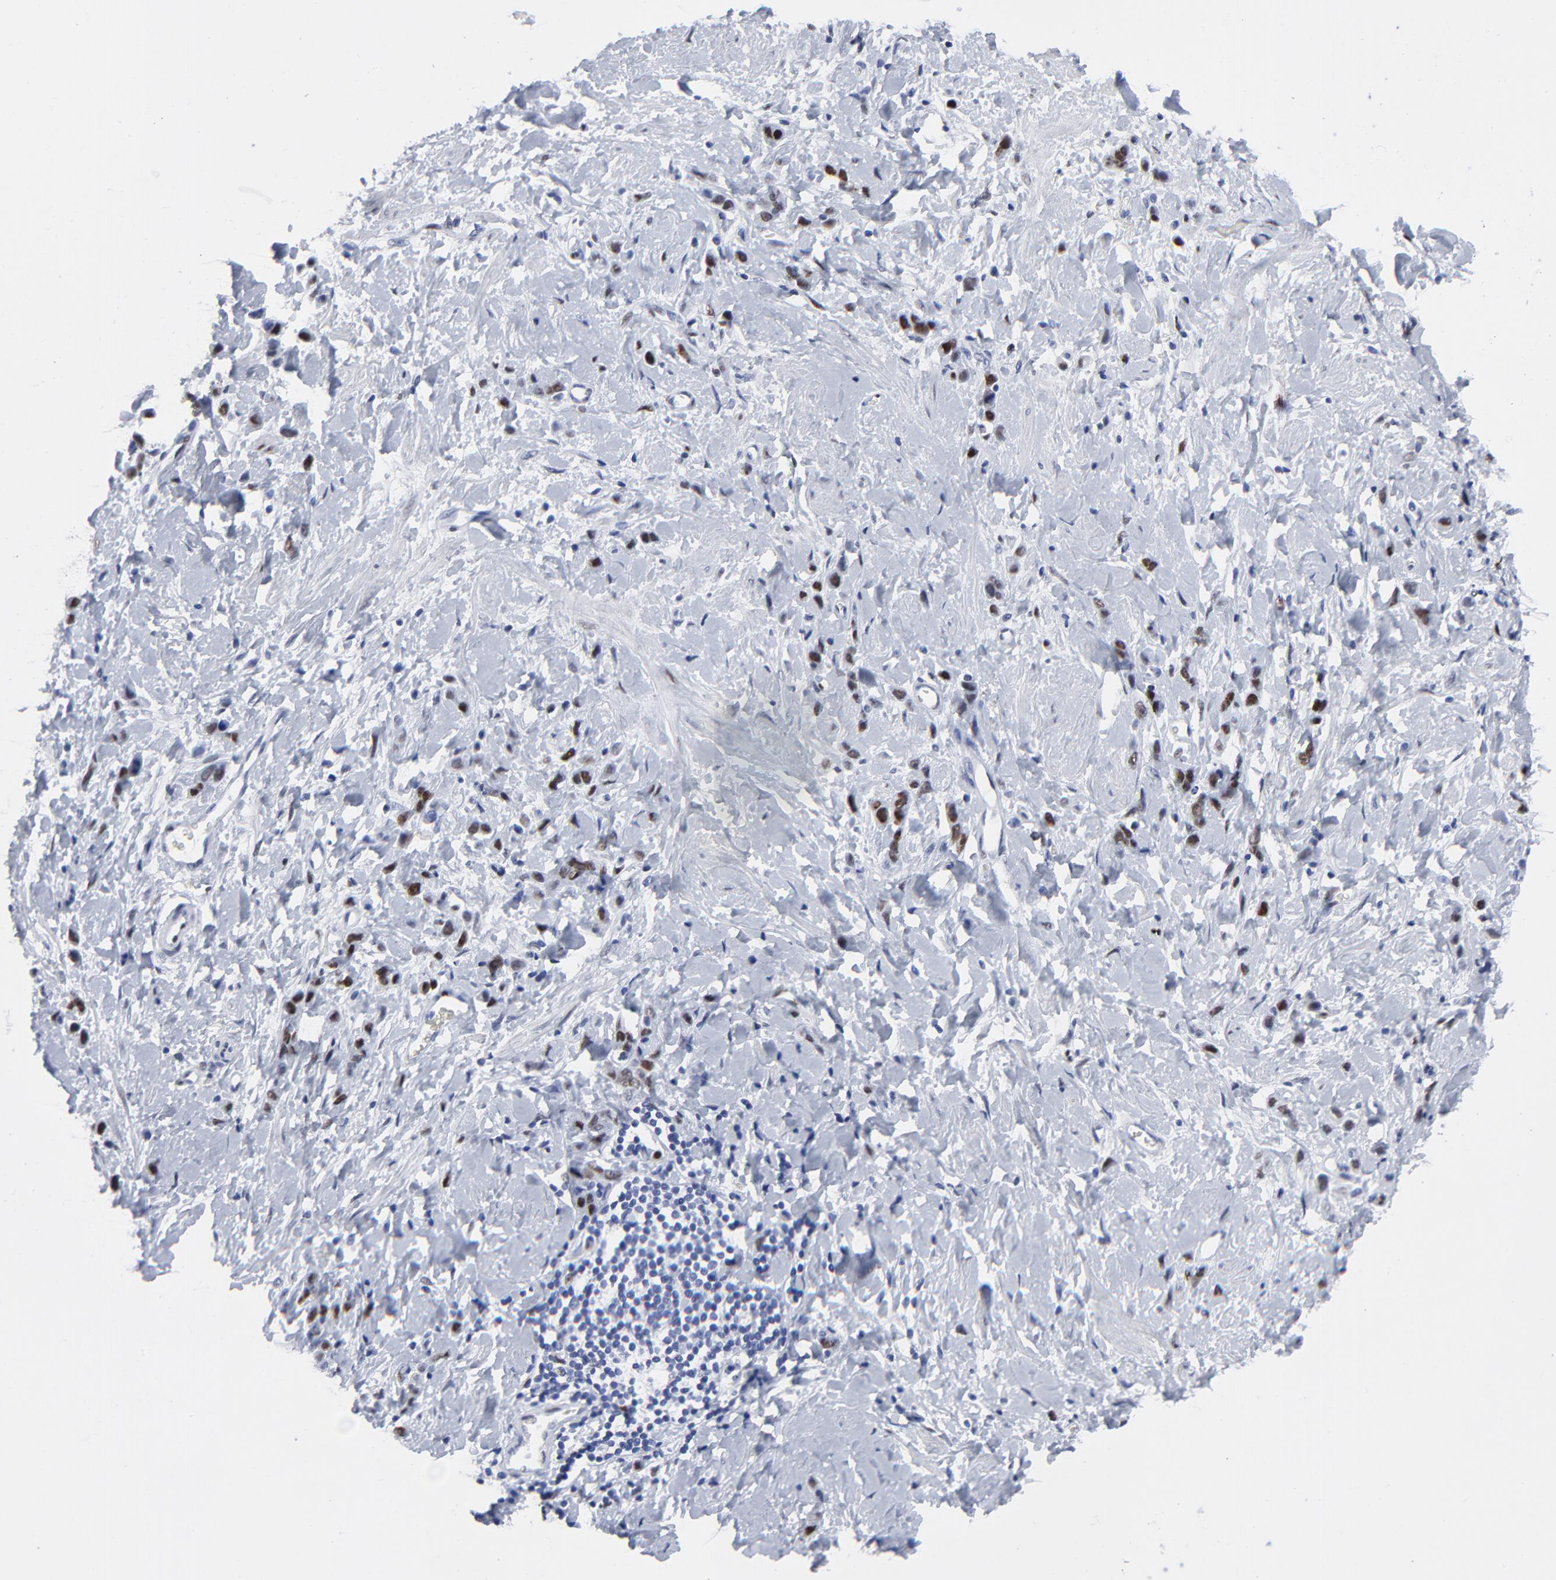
{"staining": {"intensity": "moderate", "quantity": ">75%", "location": "nuclear"}, "tissue": "stomach cancer", "cell_type": "Tumor cells", "image_type": "cancer", "snomed": [{"axis": "morphology", "description": "Normal tissue, NOS"}, {"axis": "morphology", "description": "Adenocarcinoma, NOS"}, {"axis": "topography", "description": "Stomach"}], "caption": "Immunohistochemistry (IHC) staining of stomach adenocarcinoma, which shows medium levels of moderate nuclear staining in about >75% of tumor cells indicating moderate nuclear protein positivity. The staining was performed using DAB (brown) for protein detection and nuclei were counterstained in hematoxylin (blue).", "gene": "JUN", "patient": {"sex": "male", "age": 82}}